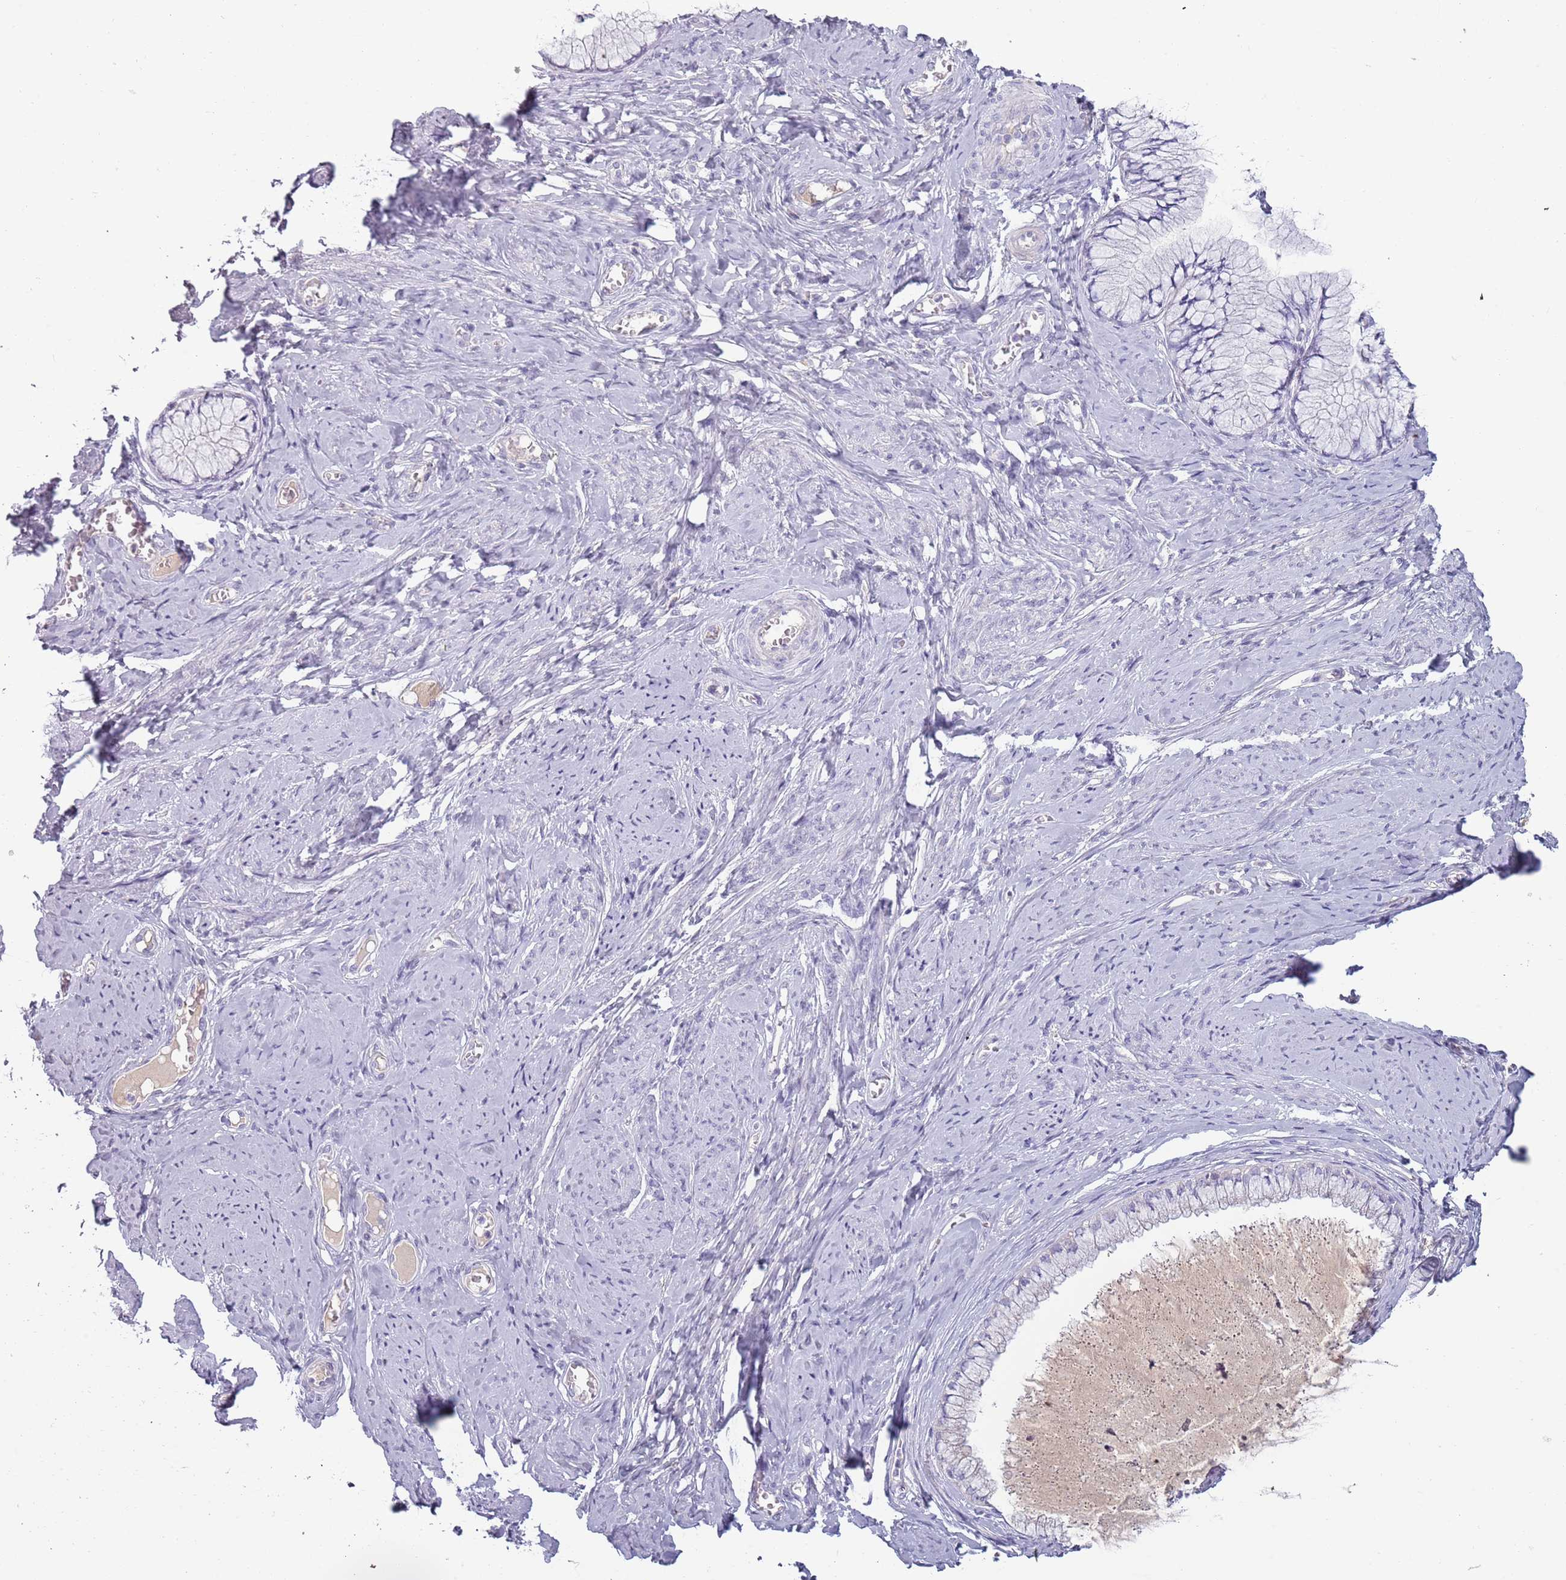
{"staining": {"intensity": "negative", "quantity": "none", "location": "none"}, "tissue": "cervix", "cell_type": "Glandular cells", "image_type": "normal", "snomed": [{"axis": "morphology", "description": "Normal tissue, NOS"}, {"axis": "topography", "description": "Cervix"}], "caption": "Immunohistochemistry (IHC) histopathology image of unremarkable cervix stained for a protein (brown), which demonstrates no positivity in glandular cells. (DAB (3,3'-diaminobenzidine) immunohistochemistry (IHC), high magnification).", "gene": "TNFRSF6B", "patient": {"sex": "female", "age": 42}}